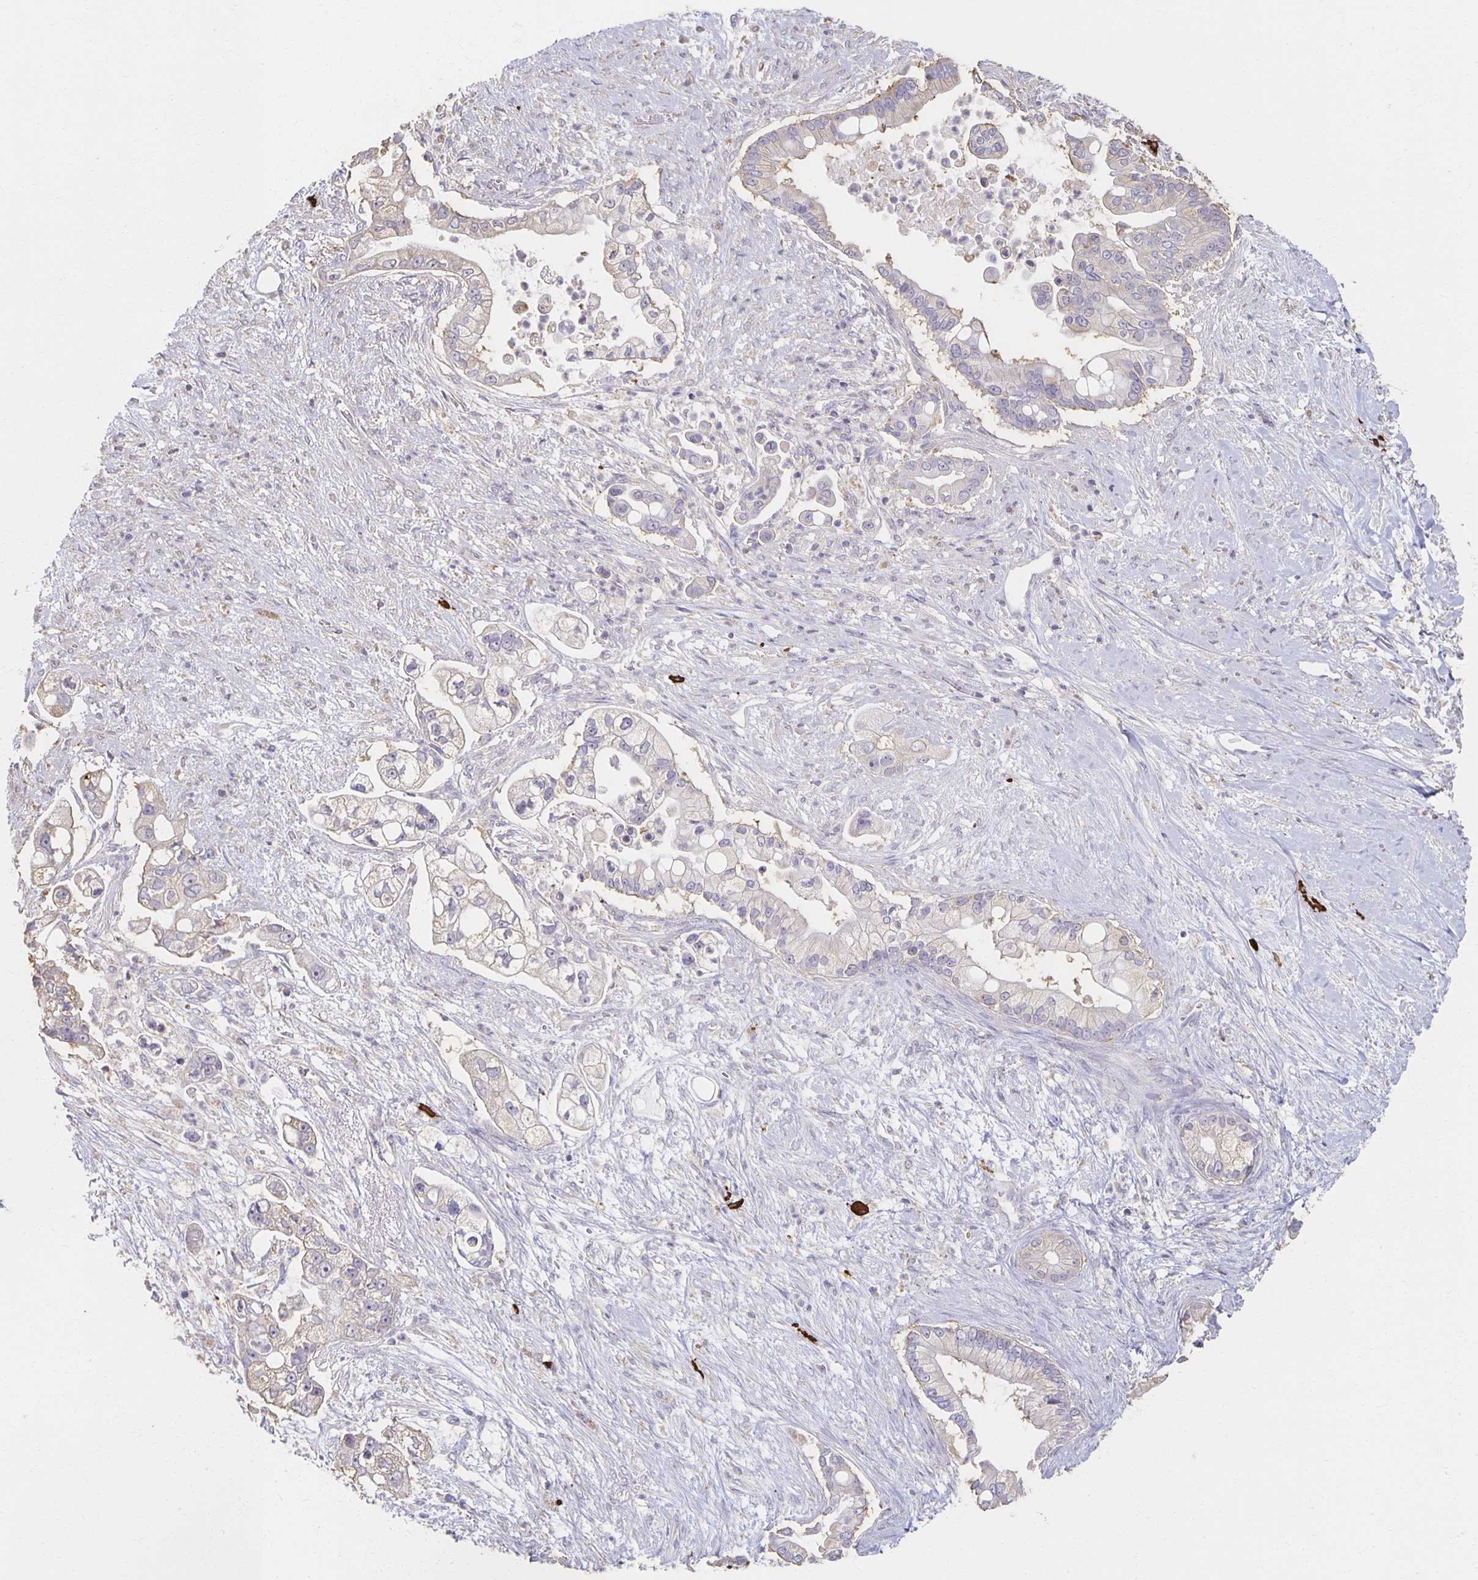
{"staining": {"intensity": "negative", "quantity": "none", "location": "none"}, "tissue": "pancreatic cancer", "cell_type": "Tumor cells", "image_type": "cancer", "snomed": [{"axis": "morphology", "description": "Adenocarcinoma, NOS"}, {"axis": "topography", "description": "Pancreas"}], "caption": "The IHC photomicrograph has no significant expression in tumor cells of pancreatic cancer tissue.", "gene": "ZNF692", "patient": {"sex": "female", "age": 69}}